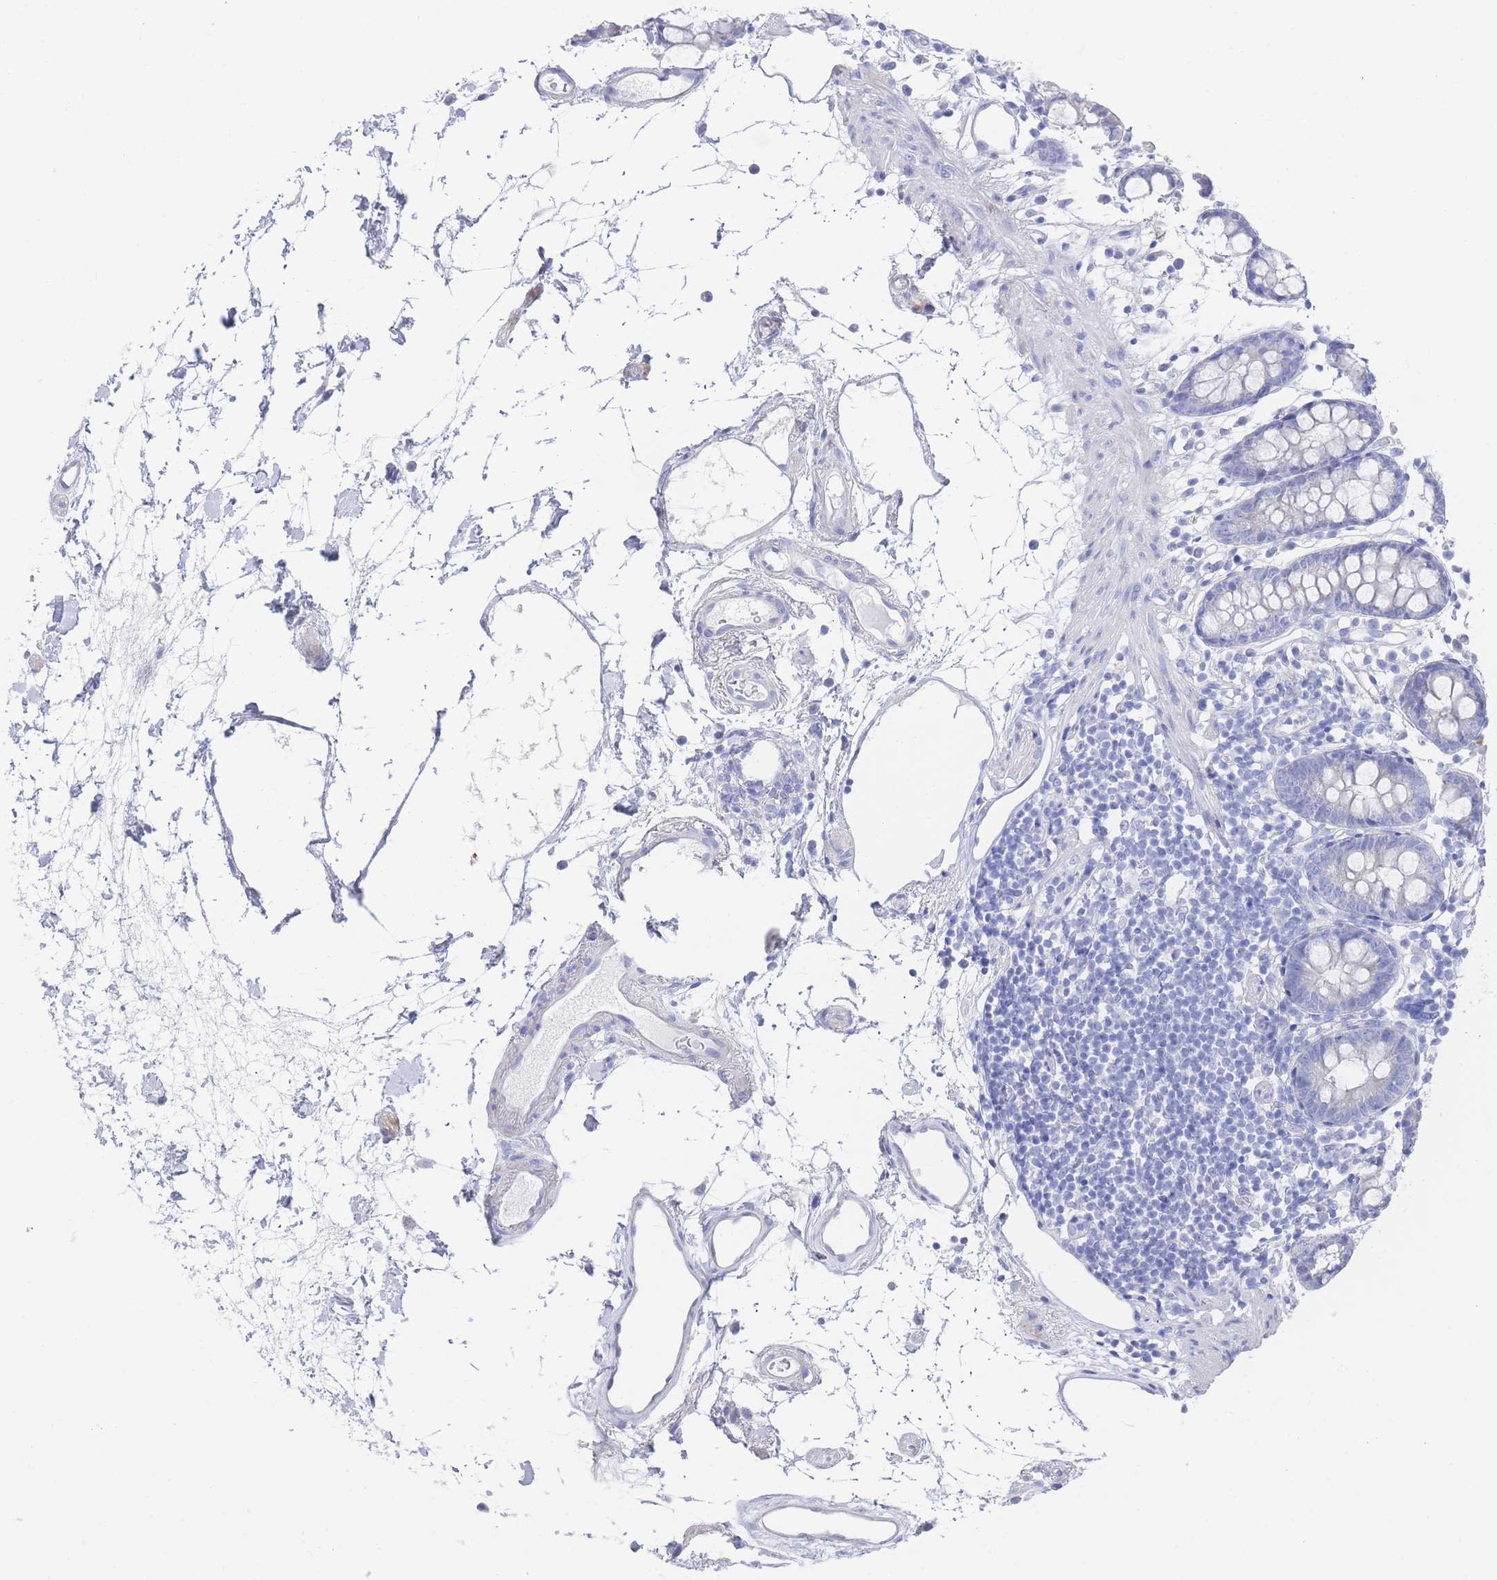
{"staining": {"intensity": "negative", "quantity": "none", "location": "none"}, "tissue": "colon", "cell_type": "Endothelial cells", "image_type": "normal", "snomed": [{"axis": "morphology", "description": "Normal tissue, NOS"}, {"axis": "topography", "description": "Colon"}], "caption": "Immunohistochemistry (IHC) image of benign human colon stained for a protein (brown), which reveals no positivity in endothelial cells.", "gene": "LRRC37A2", "patient": {"sex": "female", "age": 84}}